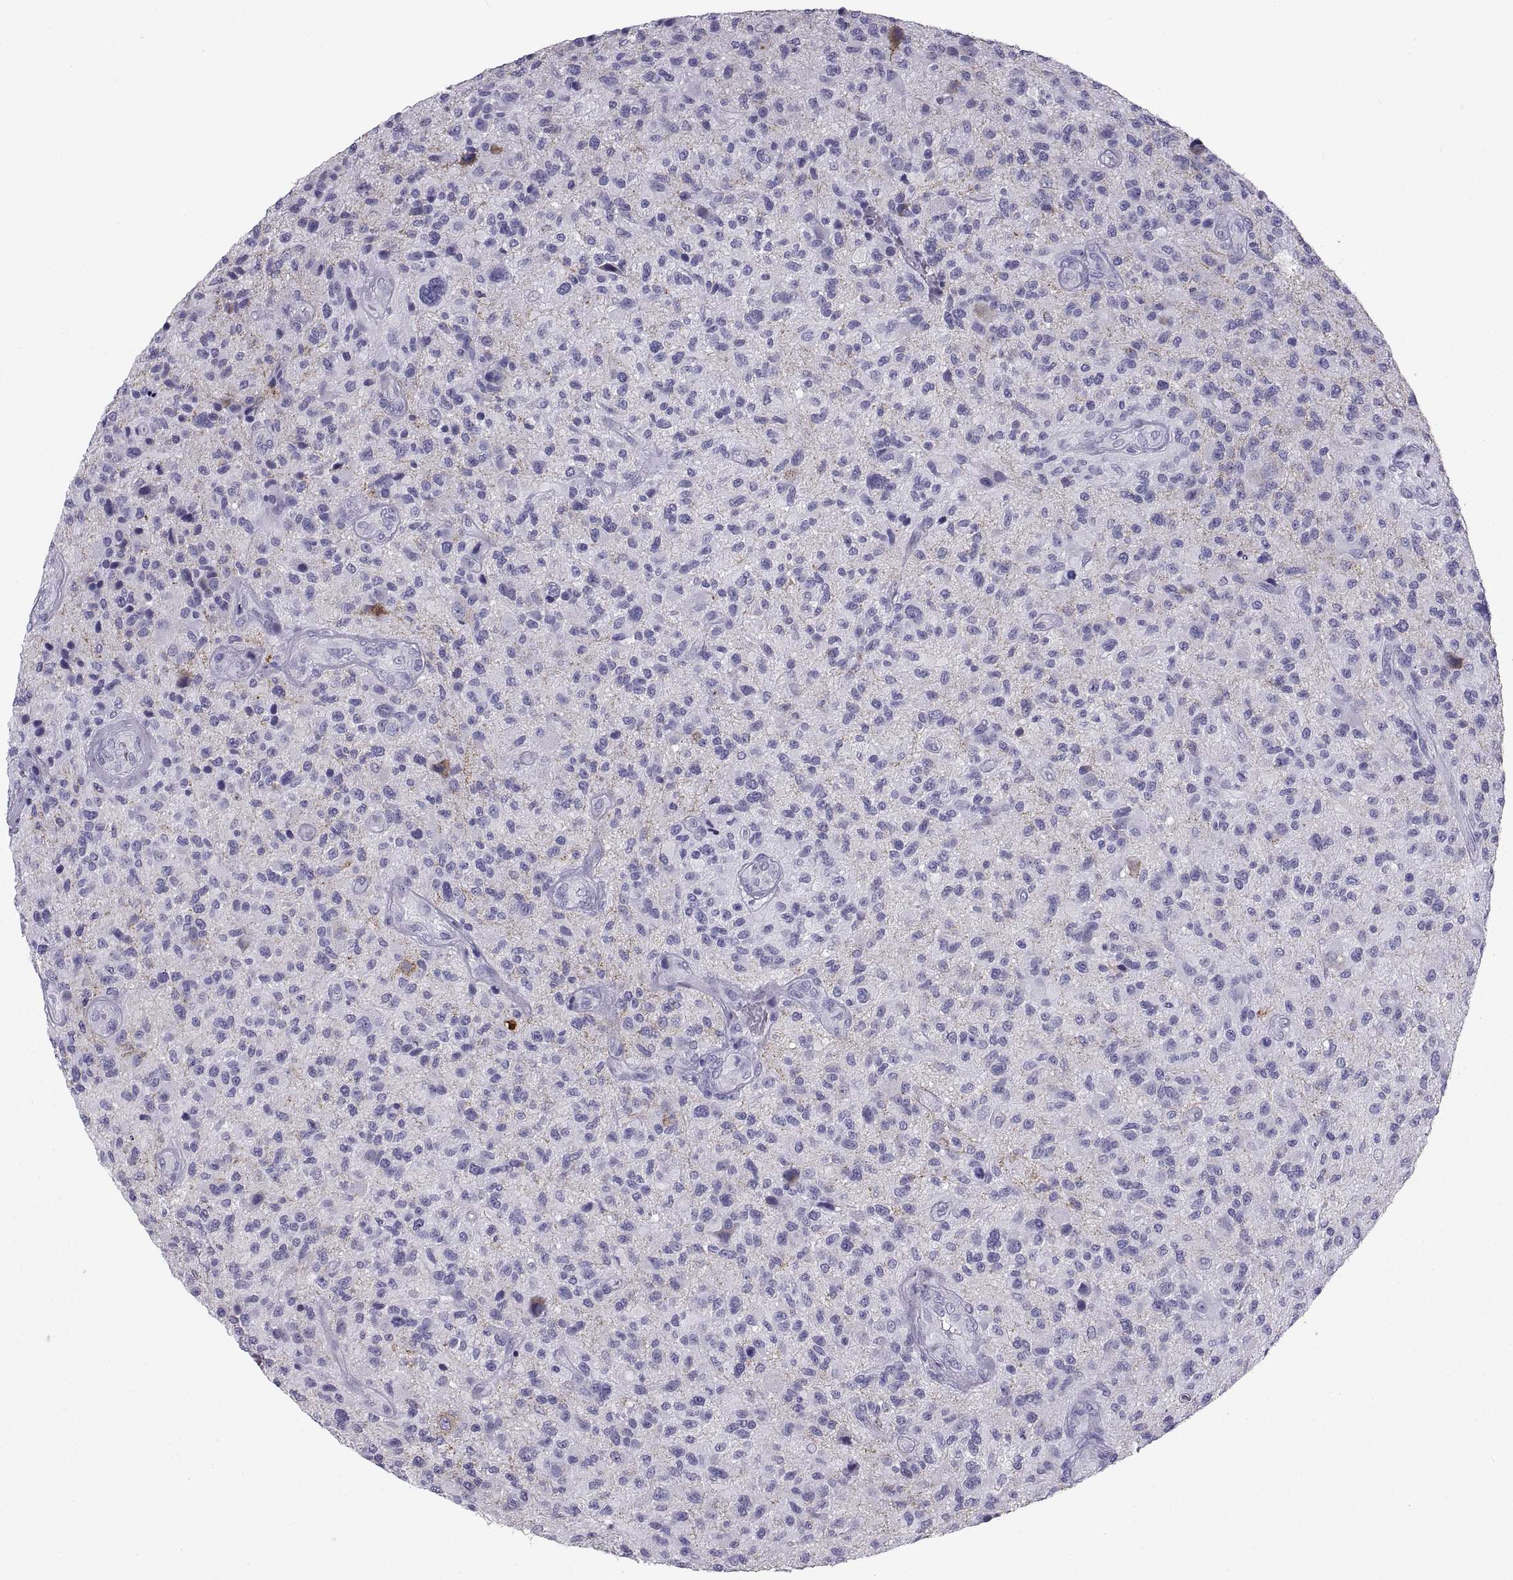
{"staining": {"intensity": "negative", "quantity": "none", "location": "none"}, "tissue": "glioma", "cell_type": "Tumor cells", "image_type": "cancer", "snomed": [{"axis": "morphology", "description": "Glioma, malignant, High grade"}, {"axis": "topography", "description": "Brain"}], "caption": "Human malignant glioma (high-grade) stained for a protein using immunohistochemistry (IHC) demonstrates no expression in tumor cells.", "gene": "PCSK1N", "patient": {"sex": "male", "age": 47}}